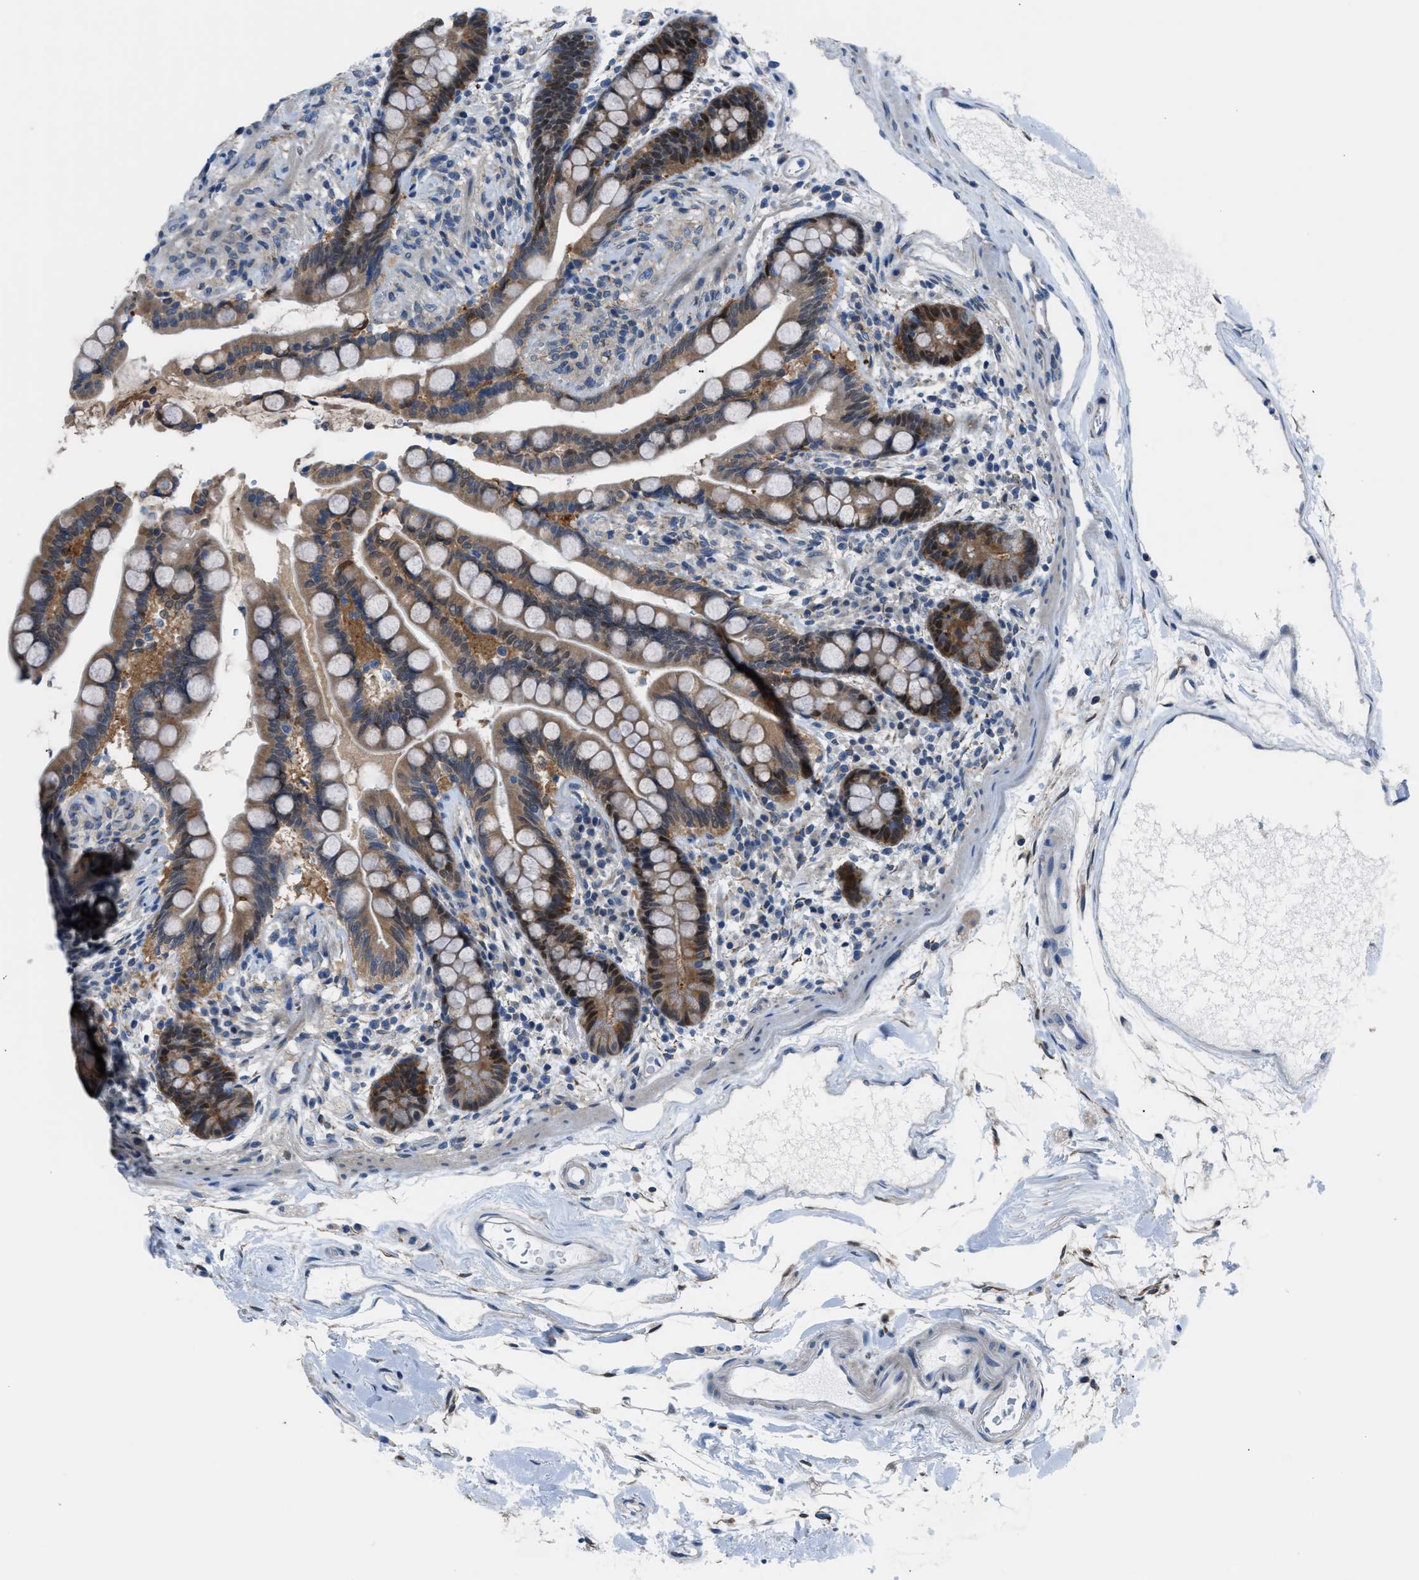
{"staining": {"intensity": "negative", "quantity": "none", "location": "none"}, "tissue": "colon", "cell_type": "Endothelial cells", "image_type": "normal", "snomed": [{"axis": "morphology", "description": "Normal tissue, NOS"}, {"axis": "topography", "description": "Colon"}], "caption": "Photomicrograph shows no protein expression in endothelial cells of benign colon. (DAB (3,3'-diaminobenzidine) IHC with hematoxylin counter stain).", "gene": "TMEM45B", "patient": {"sex": "male", "age": 73}}